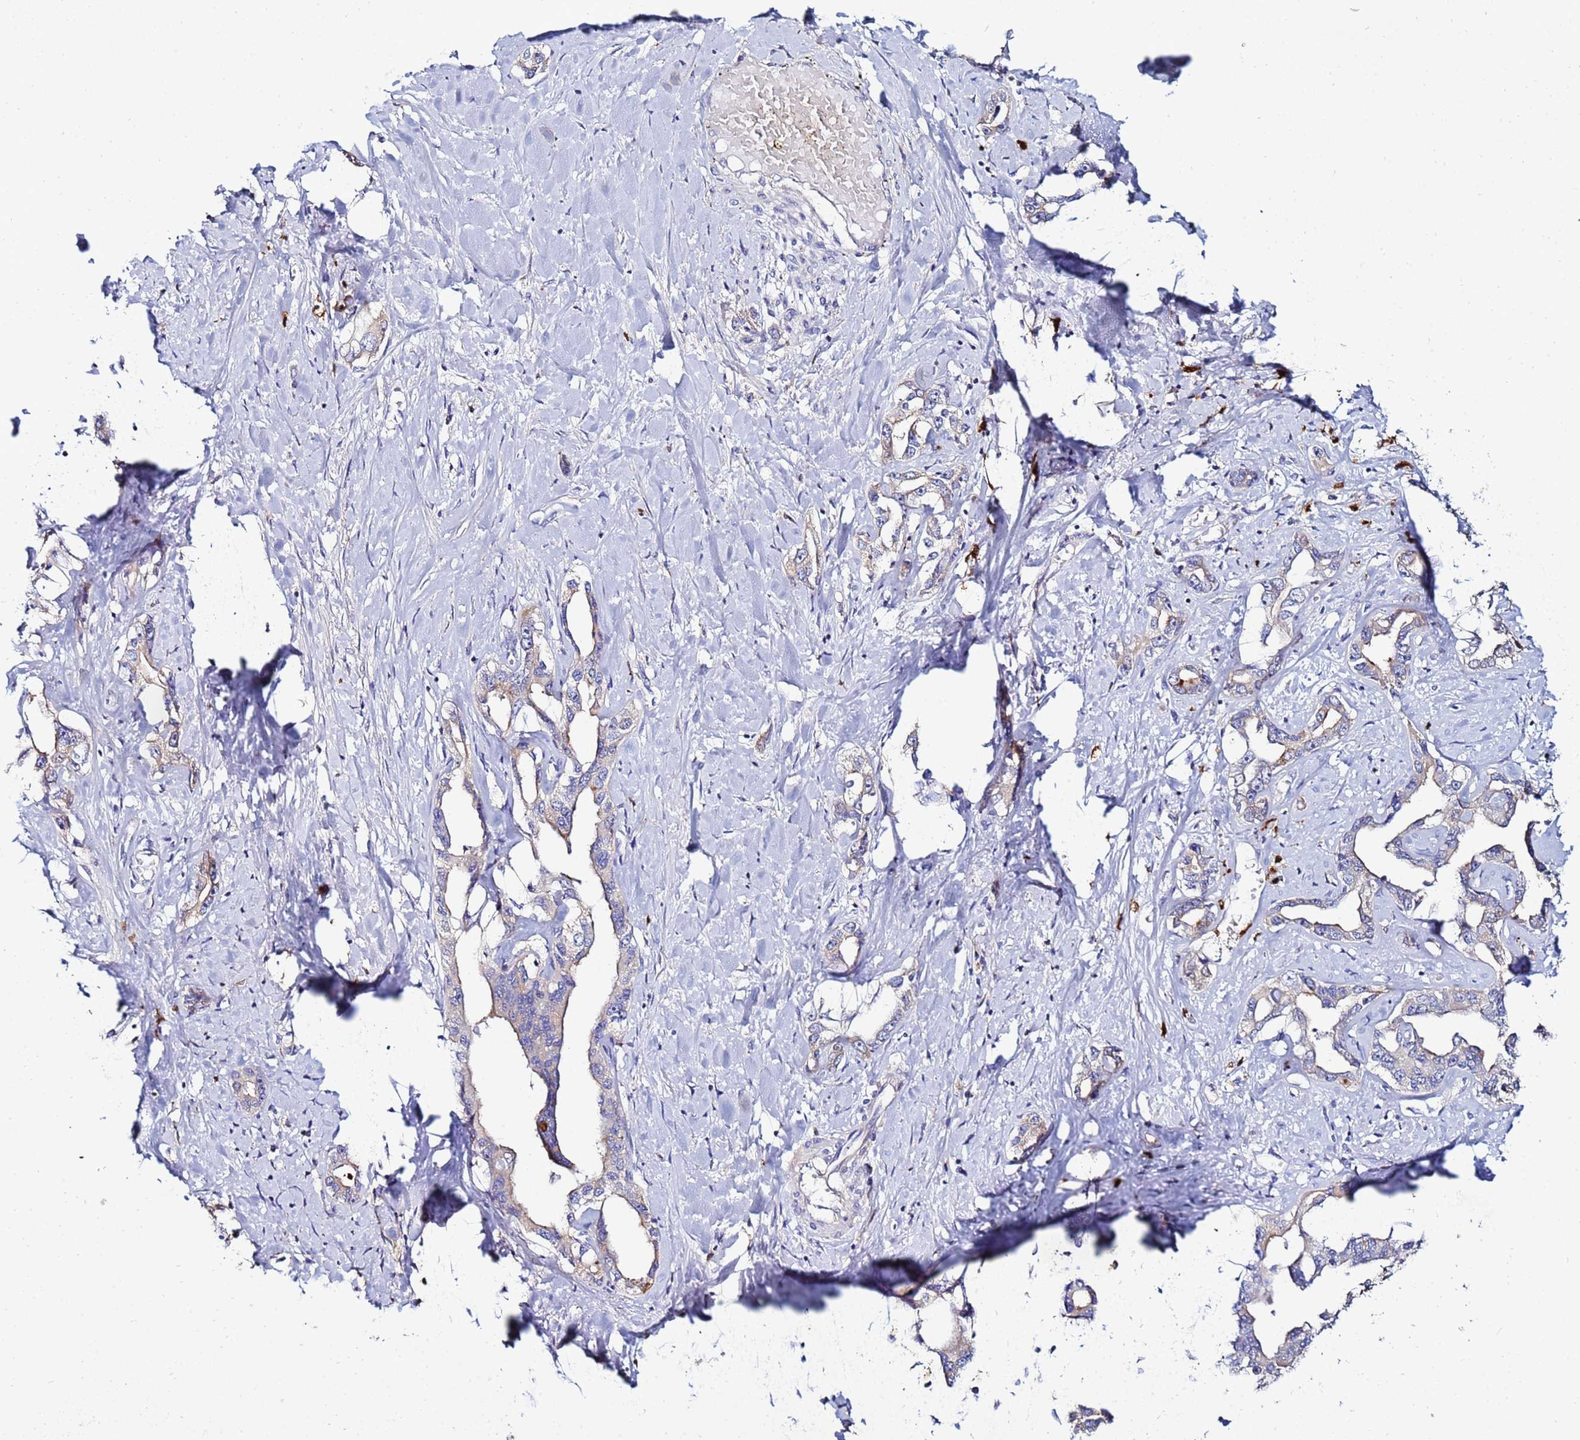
{"staining": {"intensity": "weak", "quantity": "<25%", "location": "cytoplasmic/membranous"}, "tissue": "liver cancer", "cell_type": "Tumor cells", "image_type": "cancer", "snomed": [{"axis": "morphology", "description": "Cholangiocarcinoma"}, {"axis": "topography", "description": "Liver"}], "caption": "The image displays no significant staining in tumor cells of liver cancer.", "gene": "TUBAL3", "patient": {"sex": "male", "age": 59}}